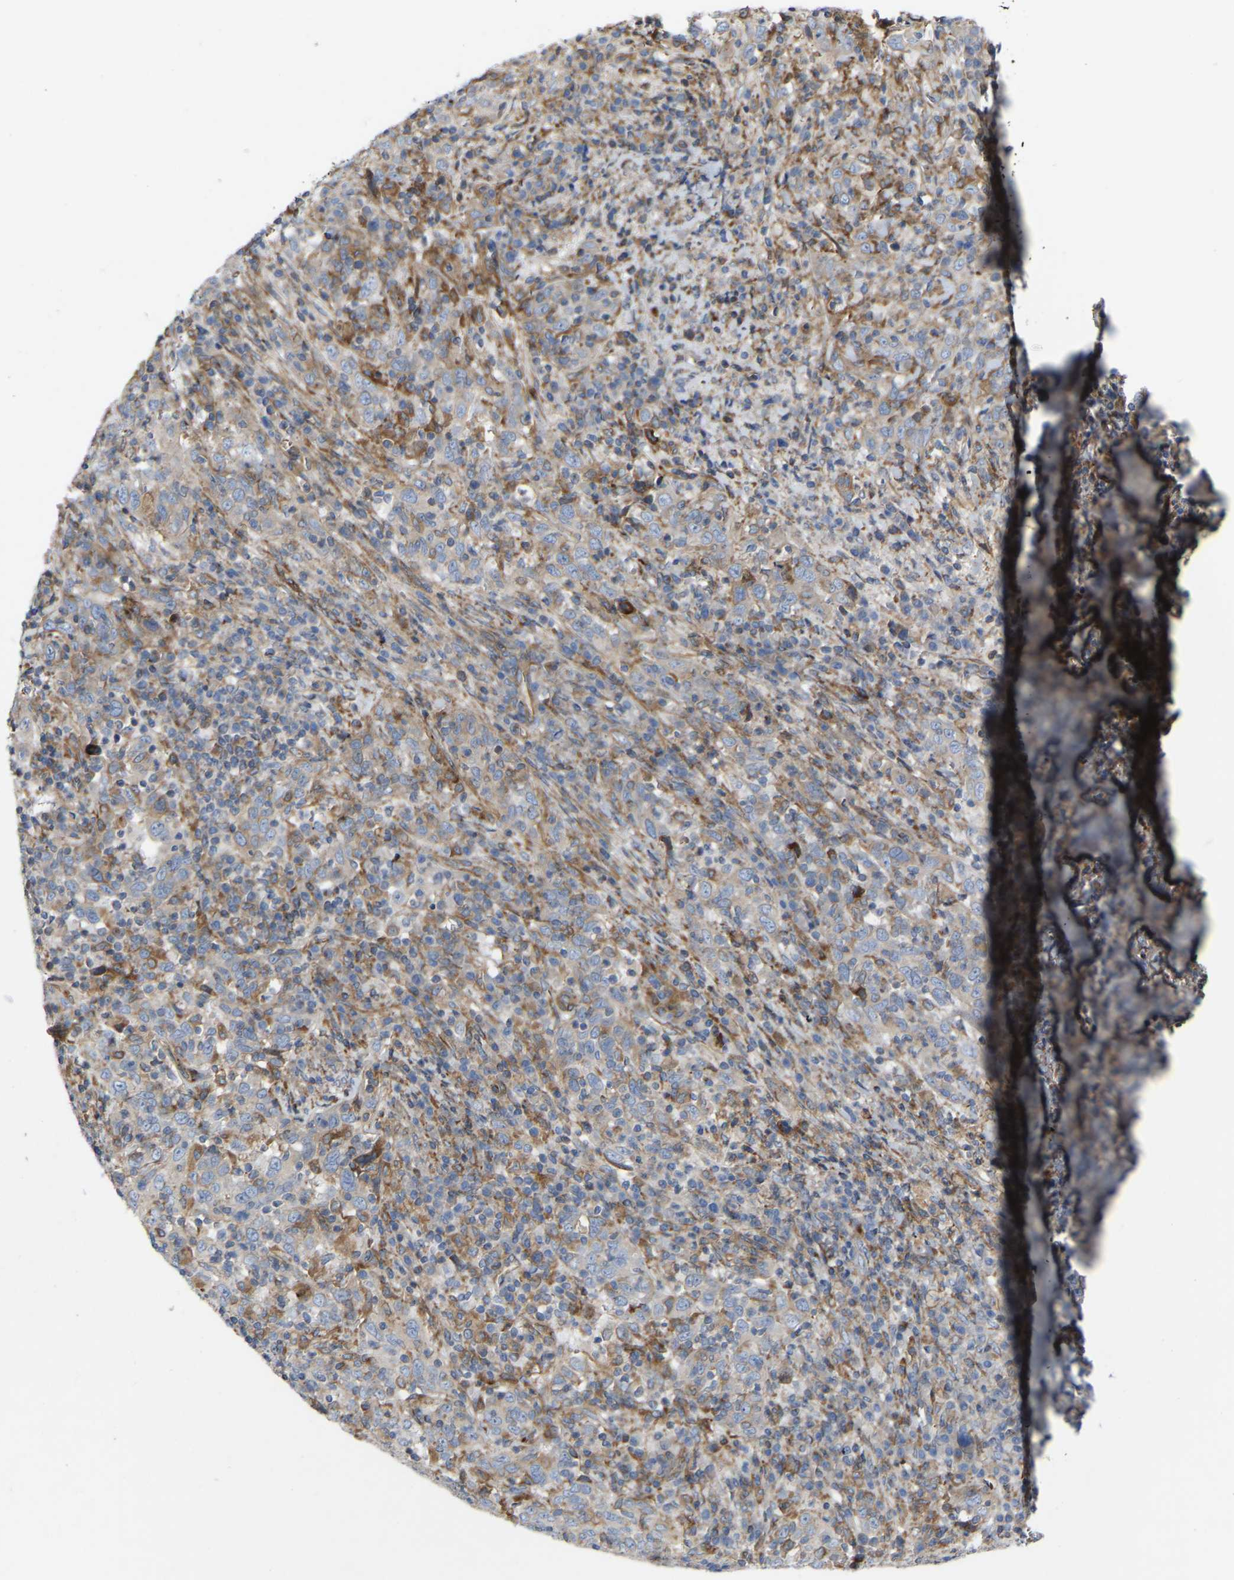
{"staining": {"intensity": "weak", "quantity": "25%-75%", "location": "cytoplasmic/membranous"}, "tissue": "cervical cancer", "cell_type": "Tumor cells", "image_type": "cancer", "snomed": [{"axis": "morphology", "description": "Squamous cell carcinoma, NOS"}, {"axis": "topography", "description": "Cervix"}], "caption": "Cervical squamous cell carcinoma stained with a protein marker shows weak staining in tumor cells.", "gene": "TOR1B", "patient": {"sex": "female", "age": 46}}